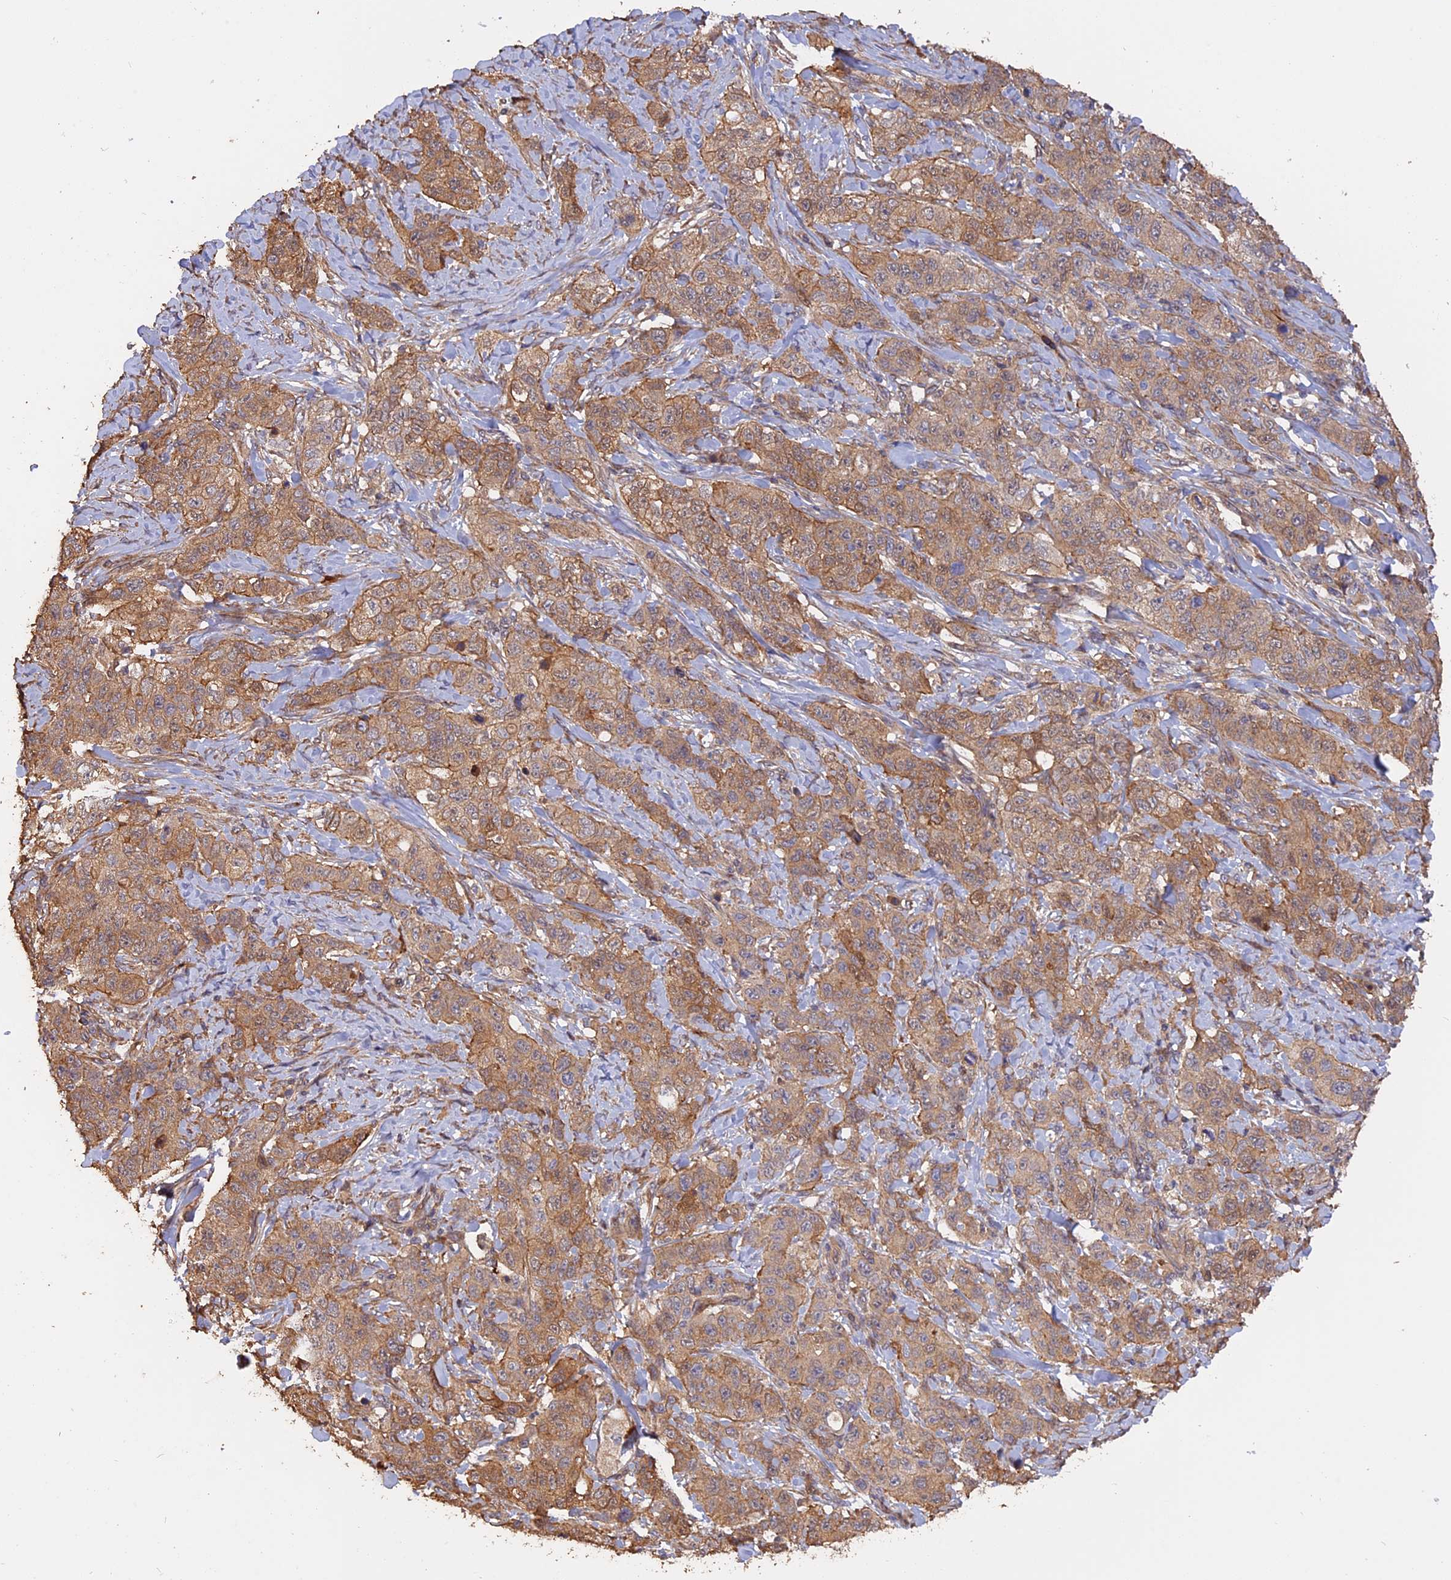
{"staining": {"intensity": "weak", "quantity": ">75%", "location": "cytoplasmic/membranous"}, "tissue": "stomach cancer", "cell_type": "Tumor cells", "image_type": "cancer", "snomed": [{"axis": "morphology", "description": "Adenocarcinoma, NOS"}, {"axis": "topography", "description": "Stomach"}], "caption": "An immunohistochemistry (IHC) micrograph of tumor tissue is shown. Protein staining in brown labels weak cytoplasmic/membranous positivity in stomach adenocarcinoma within tumor cells.", "gene": "RASAL1", "patient": {"sex": "male", "age": 48}}